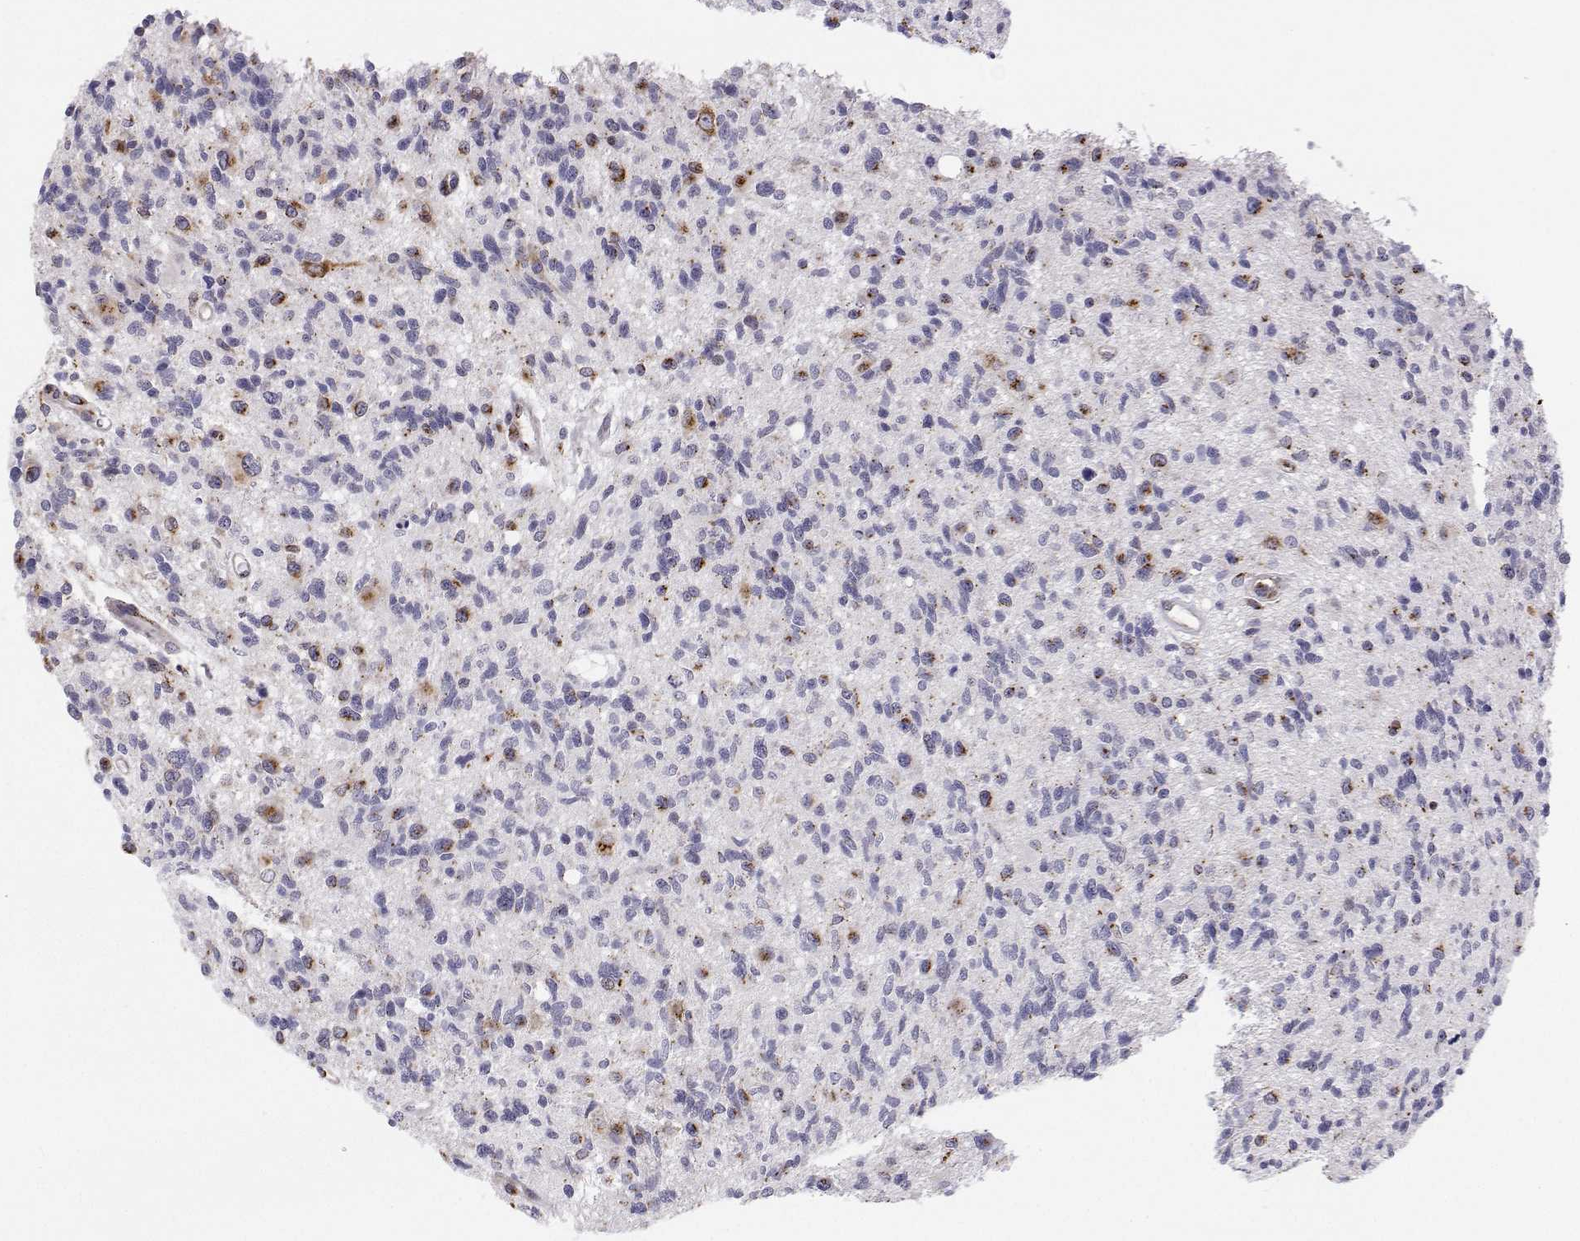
{"staining": {"intensity": "moderate", "quantity": "<25%", "location": "cytoplasmic/membranous"}, "tissue": "glioma", "cell_type": "Tumor cells", "image_type": "cancer", "snomed": [{"axis": "morphology", "description": "Glioma, malignant, High grade"}, {"axis": "topography", "description": "Brain"}], "caption": "There is low levels of moderate cytoplasmic/membranous expression in tumor cells of glioma, as demonstrated by immunohistochemical staining (brown color).", "gene": "STARD13", "patient": {"sex": "male", "age": 29}}